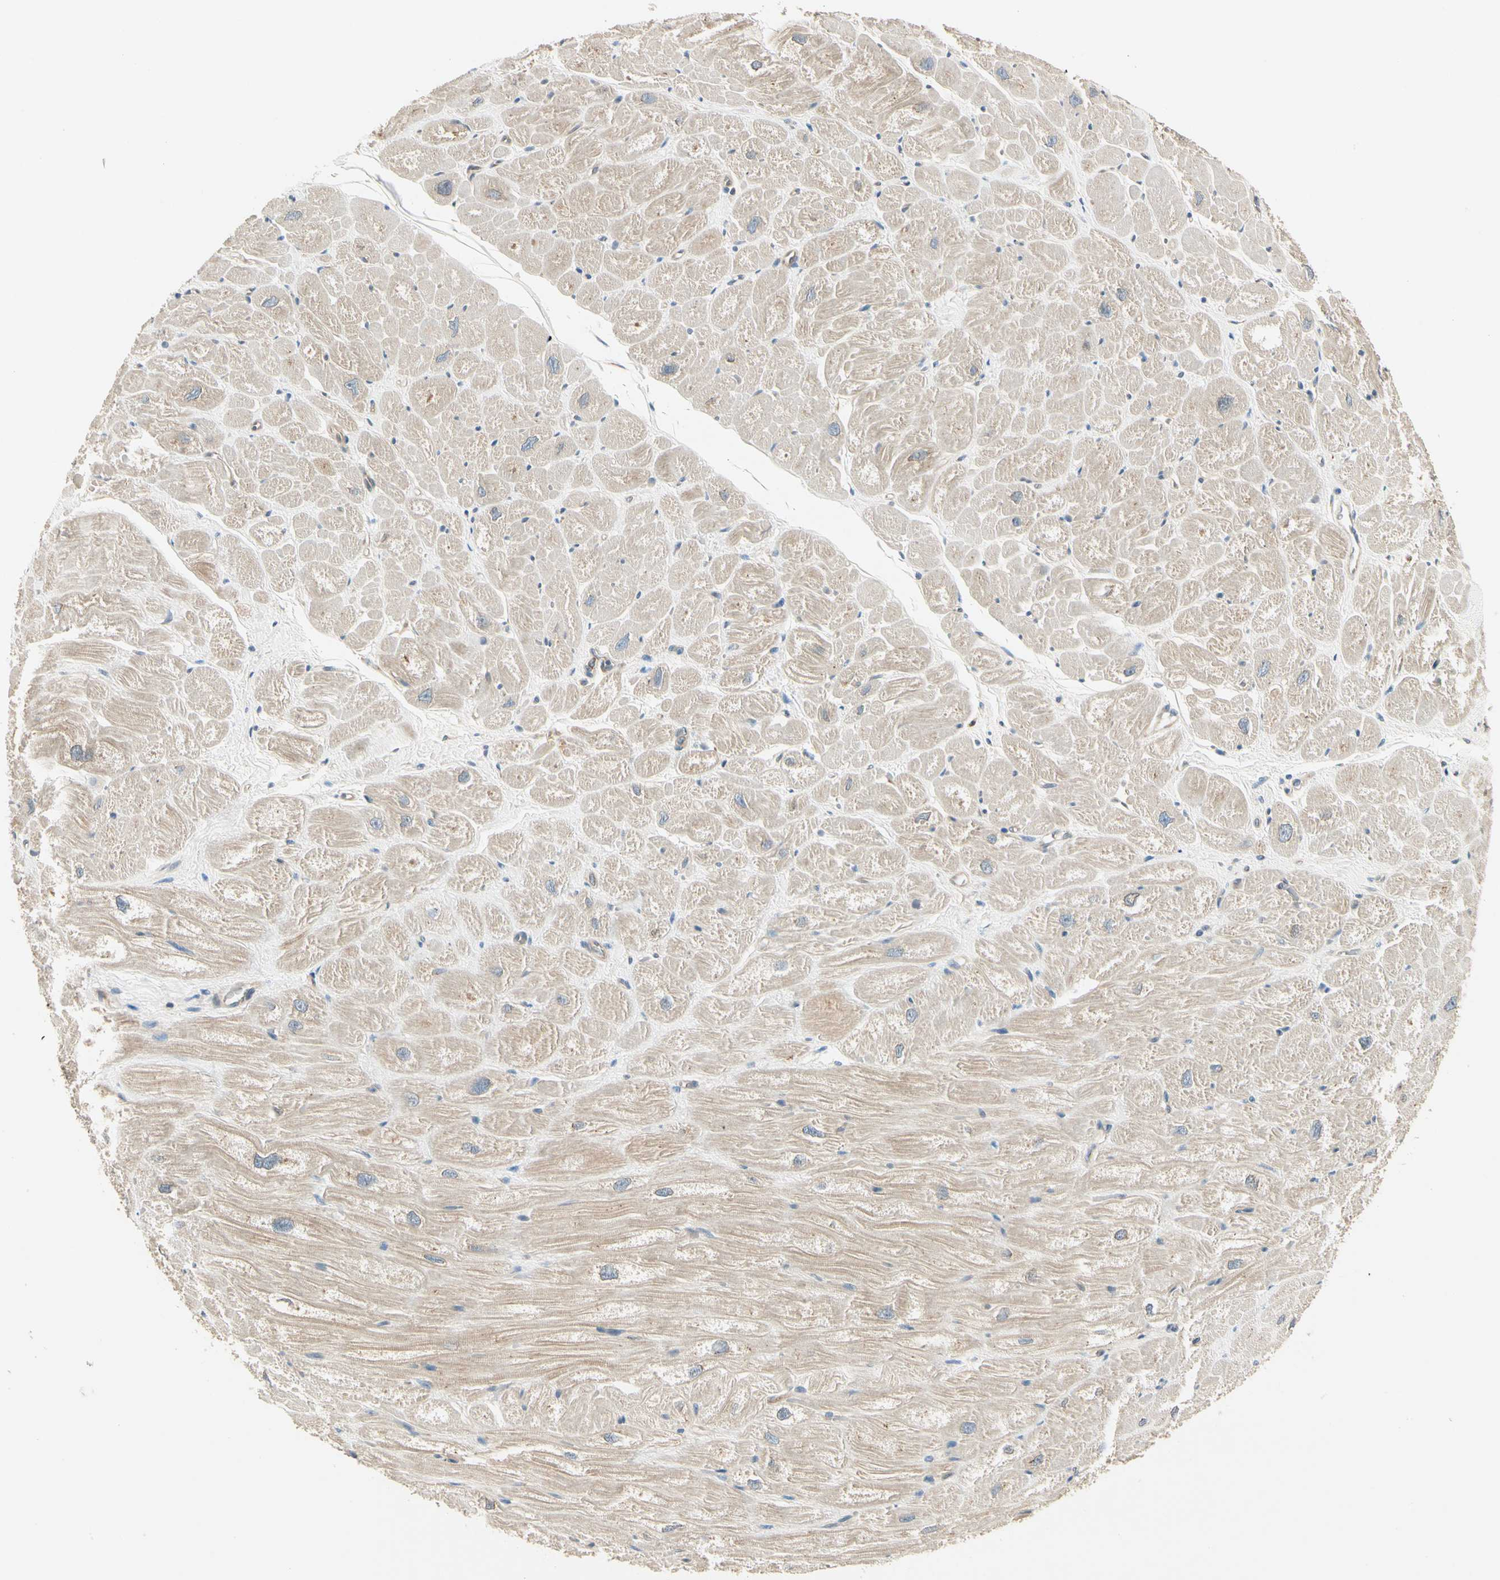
{"staining": {"intensity": "weak", "quantity": "<25%", "location": "cytoplasmic/membranous"}, "tissue": "heart muscle", "cell_type": "Cardiomyocytes", "image_type": "normal", "snomed": [{"axis": "morphology", "description": "Normal tissue, NOS"}, {"axis": "topography", "description": "Heart"}], "caption": "DAB (3,3'-diaminobenzidine) immunohistochemical staining of unremarkable heart muscle shows no significant staining in cardiomyocytes.", "gene": "ROCK2", "patient": {"sex": "male", "age": 49}}